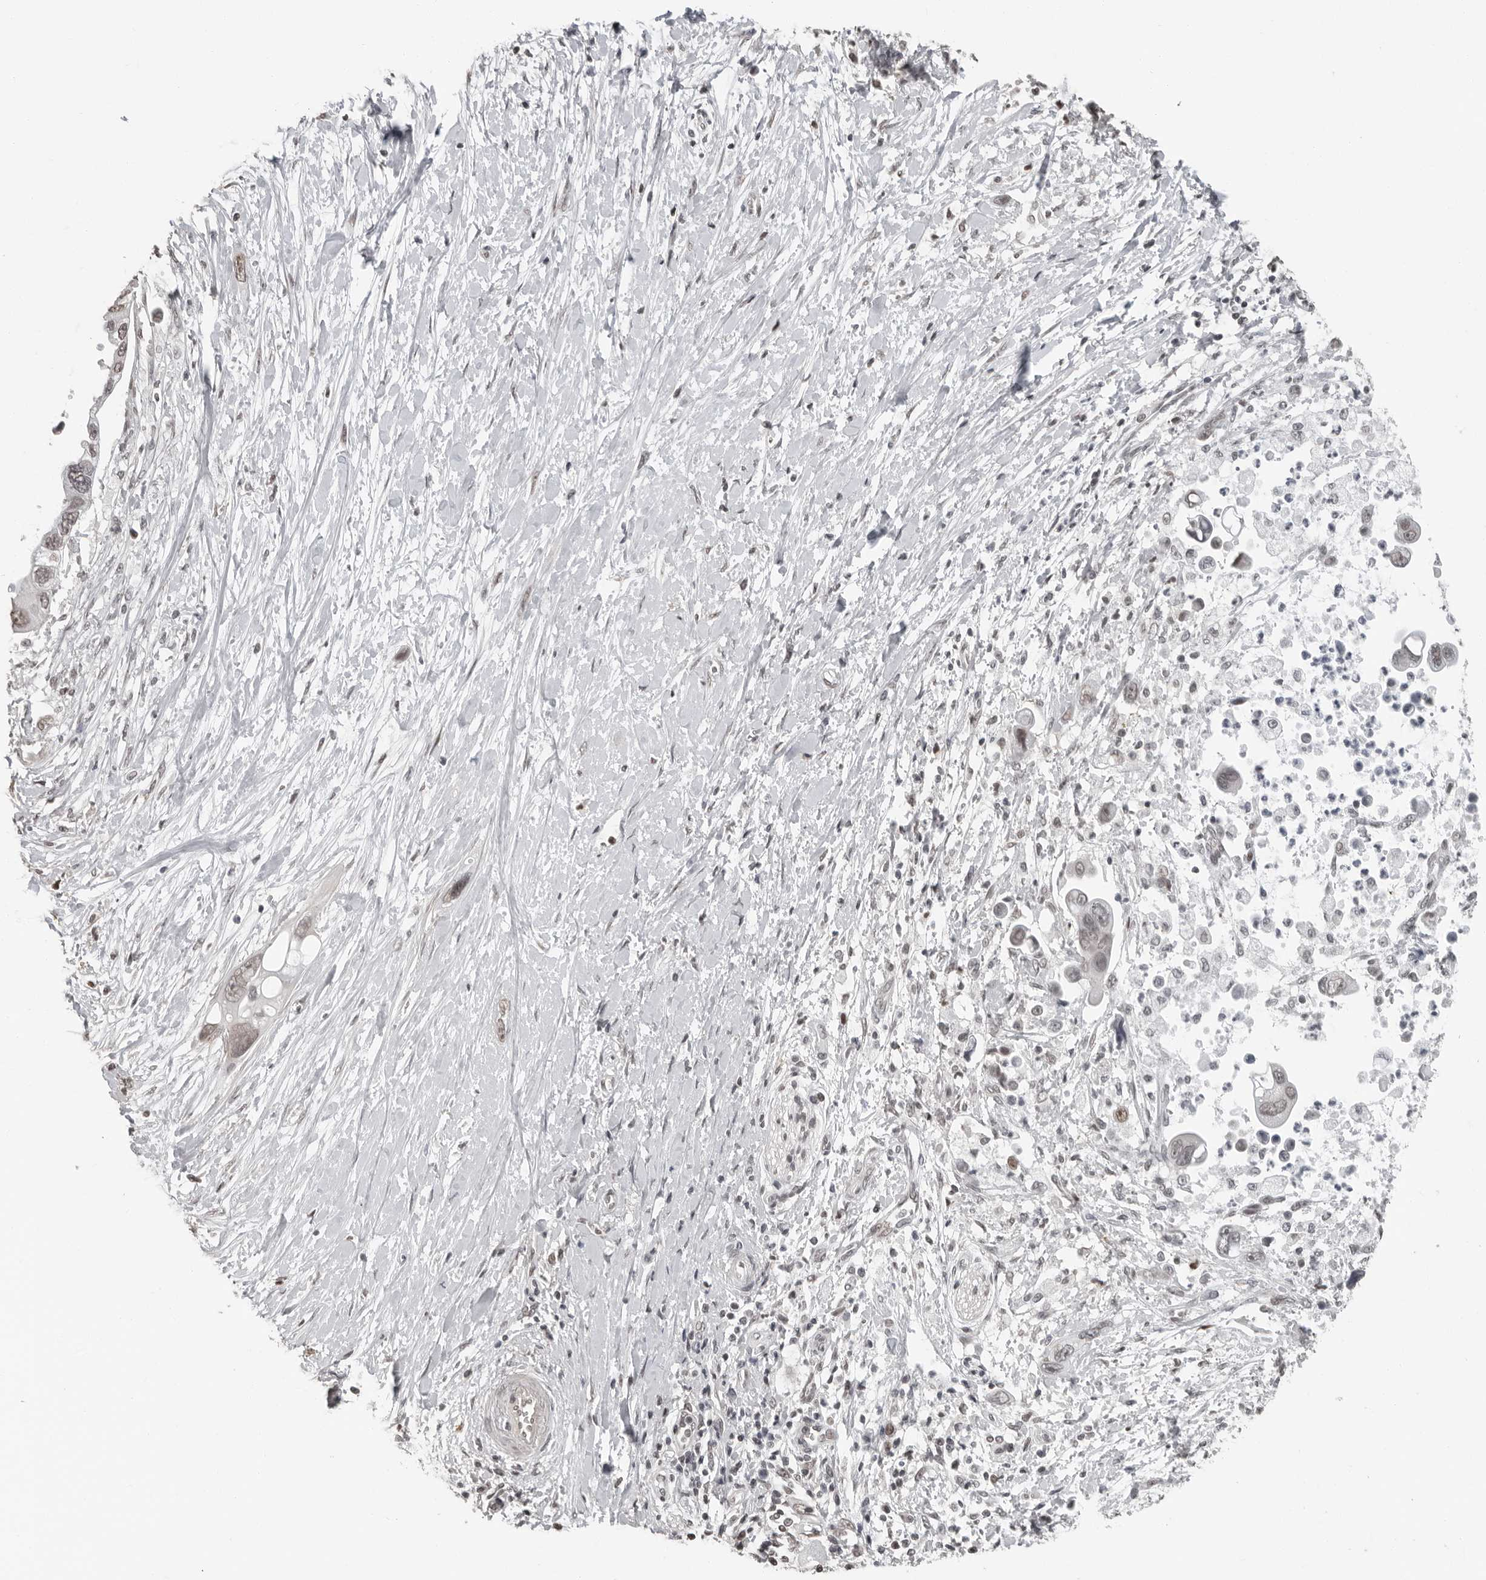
{"staining": {"intensity": "weak", "quantity": "<25%", "location": "nuclear"}, "tissue": "pancreatic cancer", "cell_type": "Tumor cells", "image_type": "cancer", "snomed": [{"axis": "morphology", "description": "Adenocarcinoma, NOS"}, {"axis": "topography", "description": "Pancreas"}], "caption": "This is a photomicrograph of immunohistochemistry (IHC) staining of pancreatic cancer (adenocarcinoma), which shows no expression in tumor cells.", "gene": "ORC1", "patient": {"sex": "female", "age": 72}}